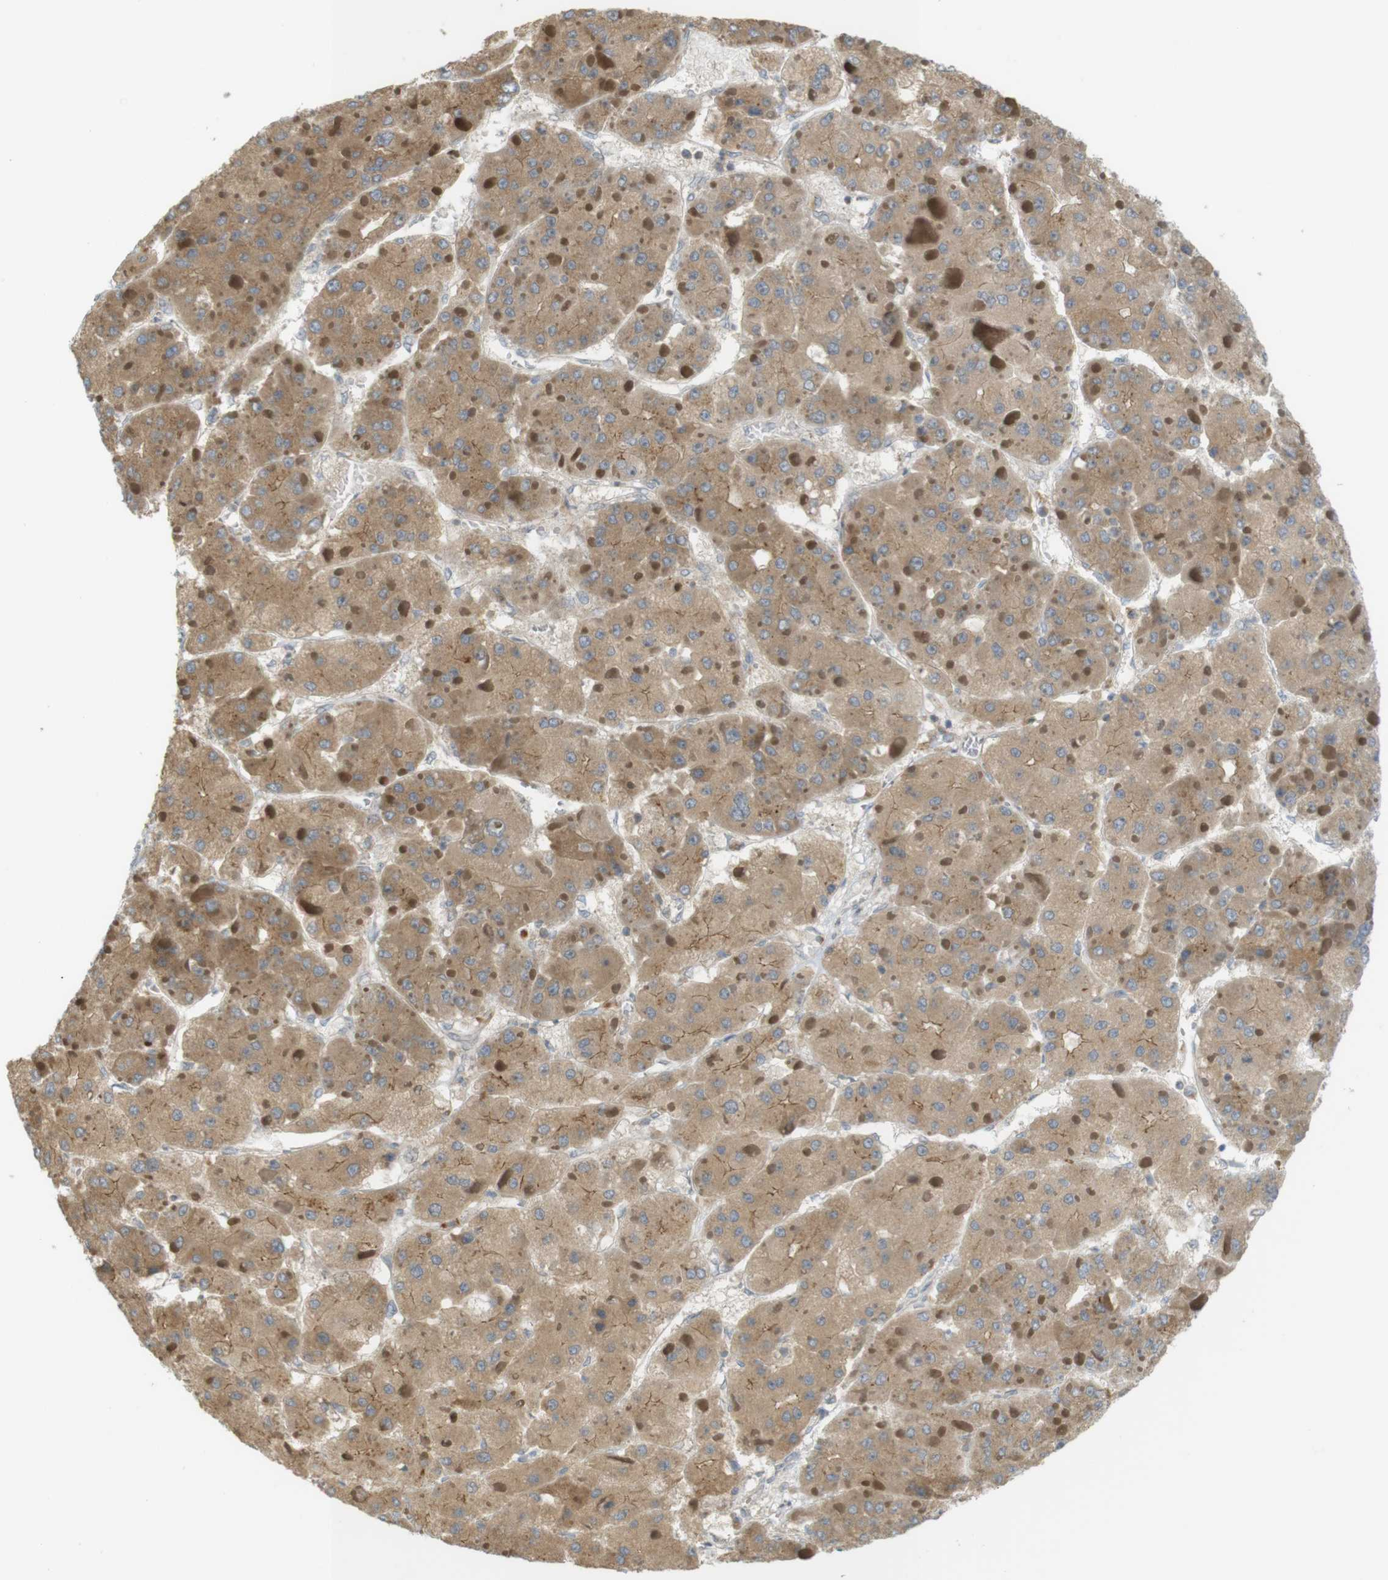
{"staining": {"intensity": "moderate", "quantity": ">75%", "location": "cytoplasmic/membranous"}, "tissue": "liver cancer", "cell_type": "Tumor cells", "image_type": "cancer", "snomed": [{"axis": "morphology", "description": "Carcinoma, Hepatocellular, NOS"}, {"axis": "topography", "description": "Liver"}], "caption": "Immunohistochemistry (IHC) of human liver cancer (hepatocellular carcinoma) demonstrates medium levels of moderate cytoplasmic/membranous positivity in approximately >75% of tumor cells.", "gene": "CLRN3", "patient": {"sex": "female", "age": 73}}